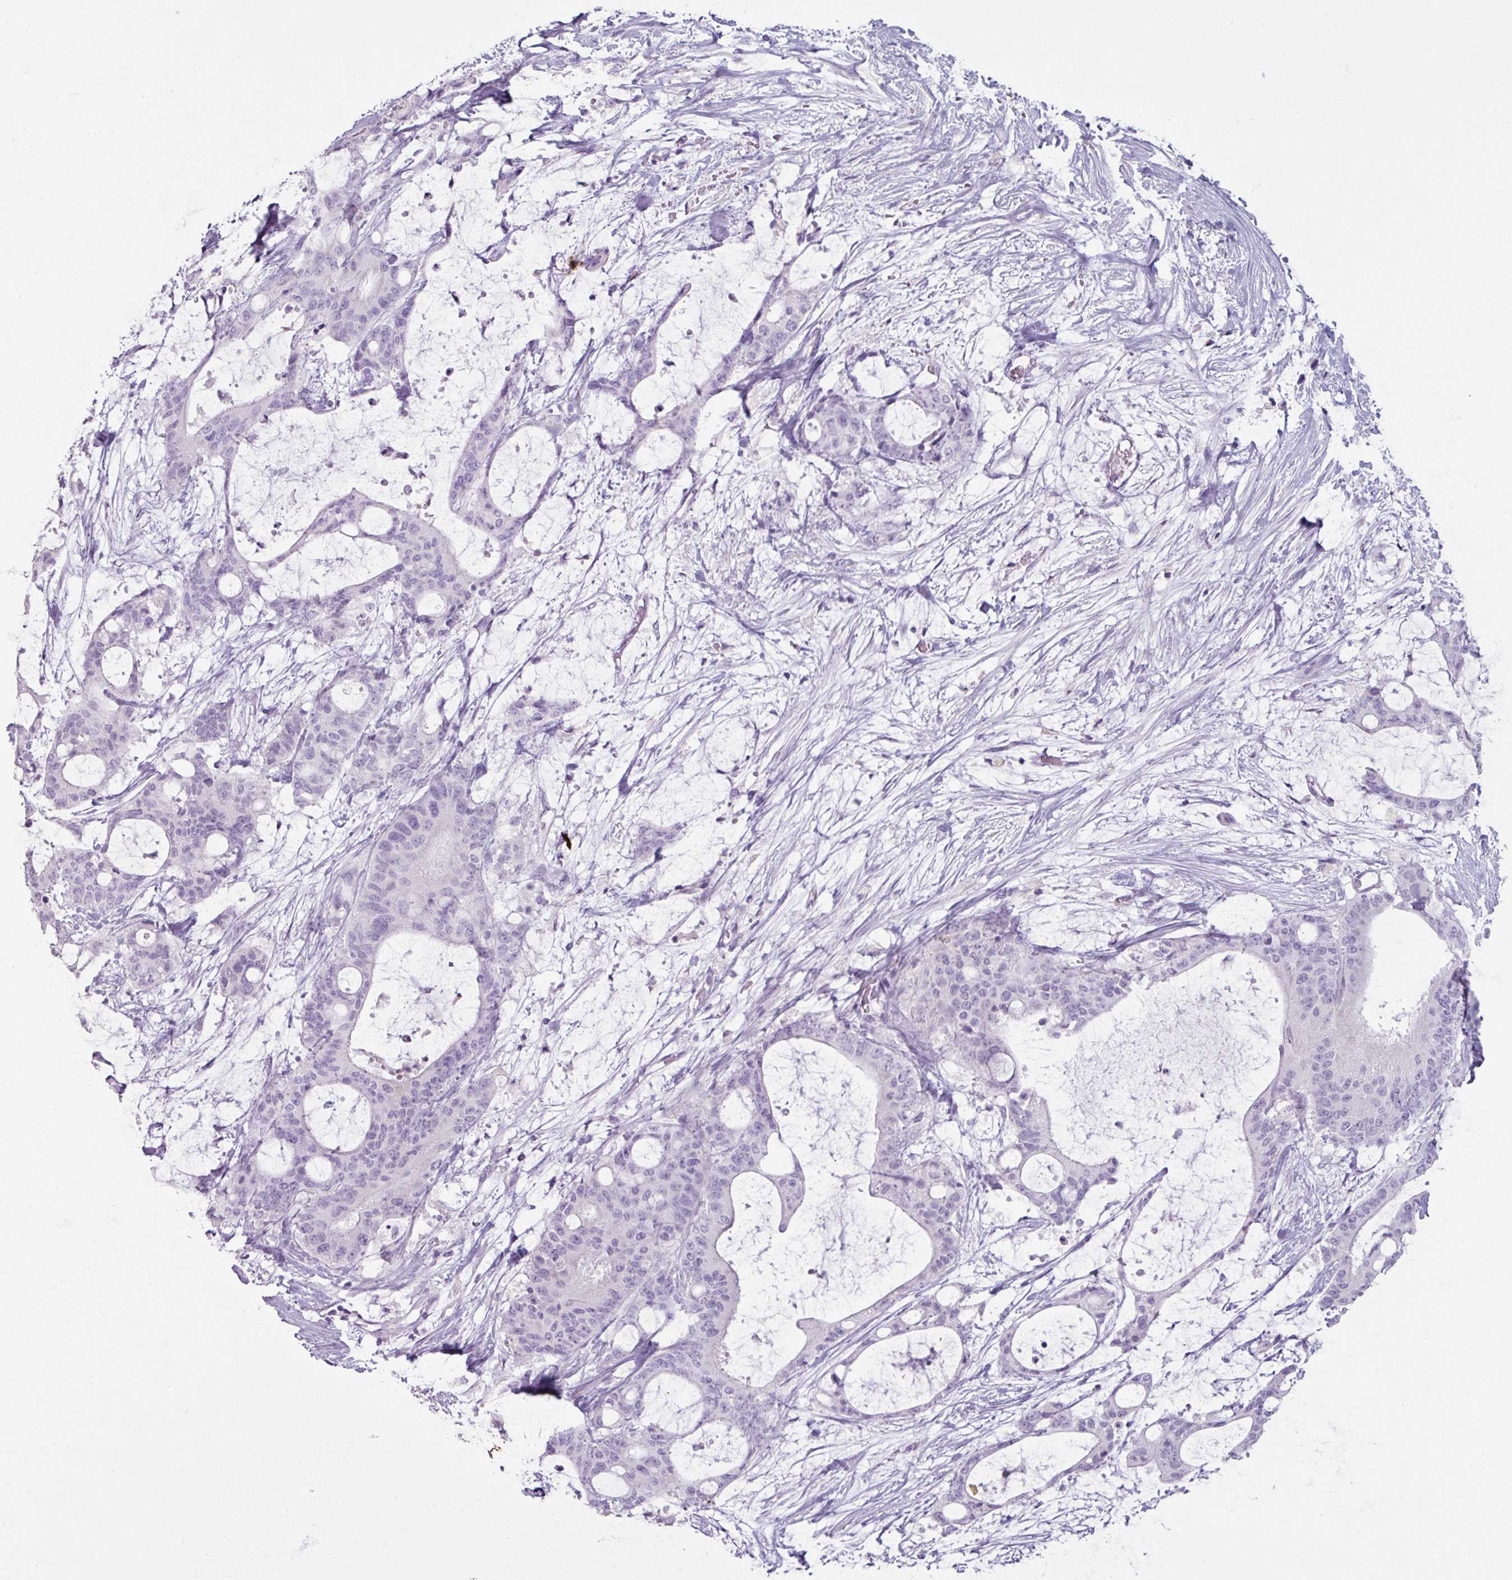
{"staining": {"intensity": "negative", "quantity": "none", "location": "none"}, "tissue": "liver cancer", "cell_type": "Tumor cells", "image_type": "cancer", "snomed": [{"axis": "morphology", "description": "Normal tissue, NOS"}, {"axis": "morphology", "description": "Cholangiocarcinoma"}, {"axis": "topography", "description": "Liver"}, {"axis": "topography", "description": "Peripheral nerve tissue"}], "caption": "A high-resolution image shows IHC staining of cholangiocarcinoma (liver), which reveals no significant positivity in tumor cells. (Brightfield microscopy of DAB IHC at high magnification).", "gene": "SLC27A5", "patient": {"sex": "female", "age": 73}}